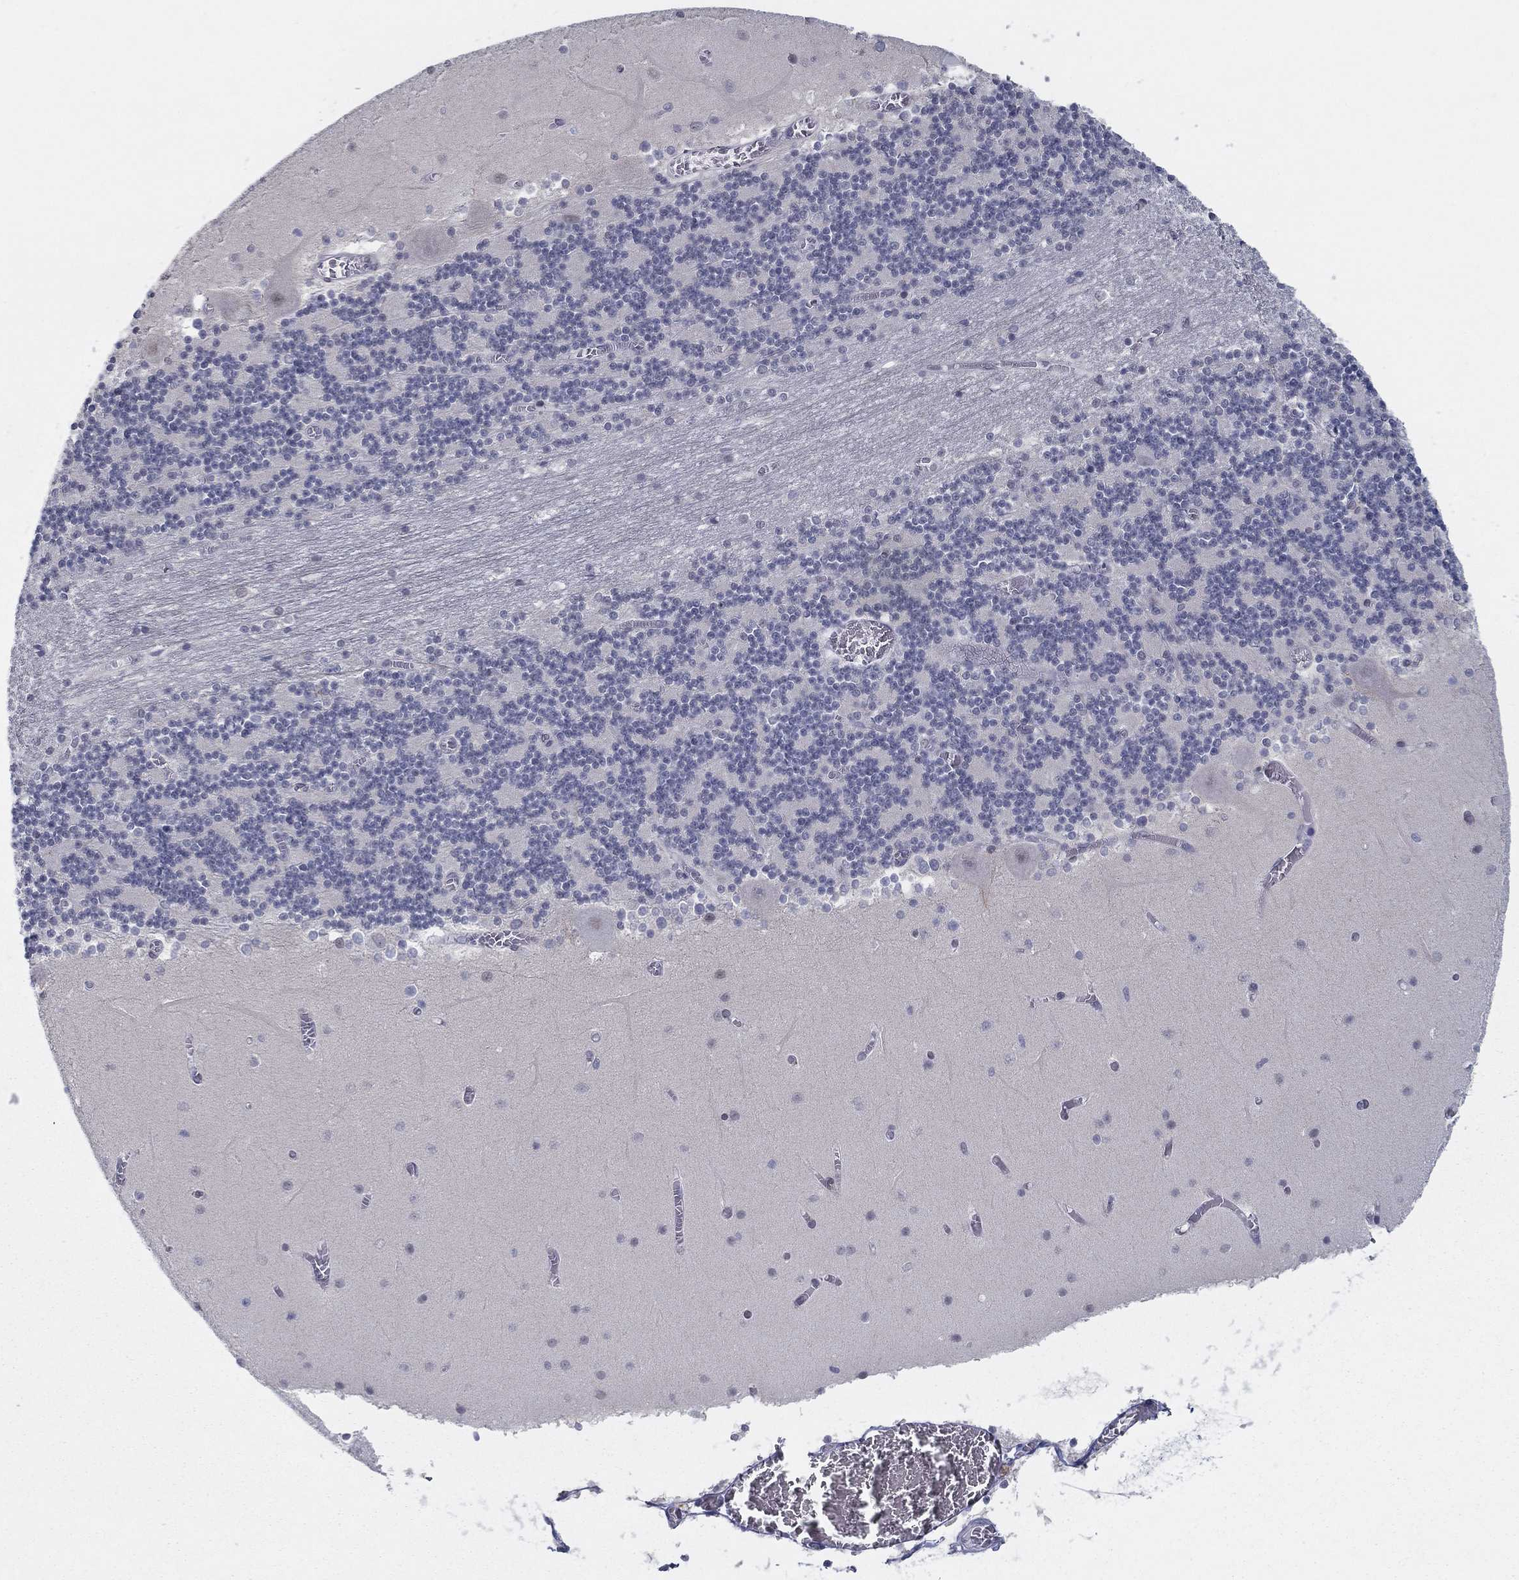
{"staining": {"intensity": "negative", "quantity": "none", "location": "none"}, "tissue": "cerebellum", "cell_type": "Cells in granular layer", "image_type": "normal", "snomed": [{"axis": "morphology", "description": "Normal tissue, NOS"}, {"axis": "topography", "description": "Cerebellum"}], "caption": "IHC photomicrograph of benign cerebellum stained for a protein (brown), which shows no positivity in cells in granular layer. (Immunohistochemistry (ihc), brightfield microscopy, high magnification).", "gene": "SLC22A2", "patient": {"sex": "female", "age": 28}}